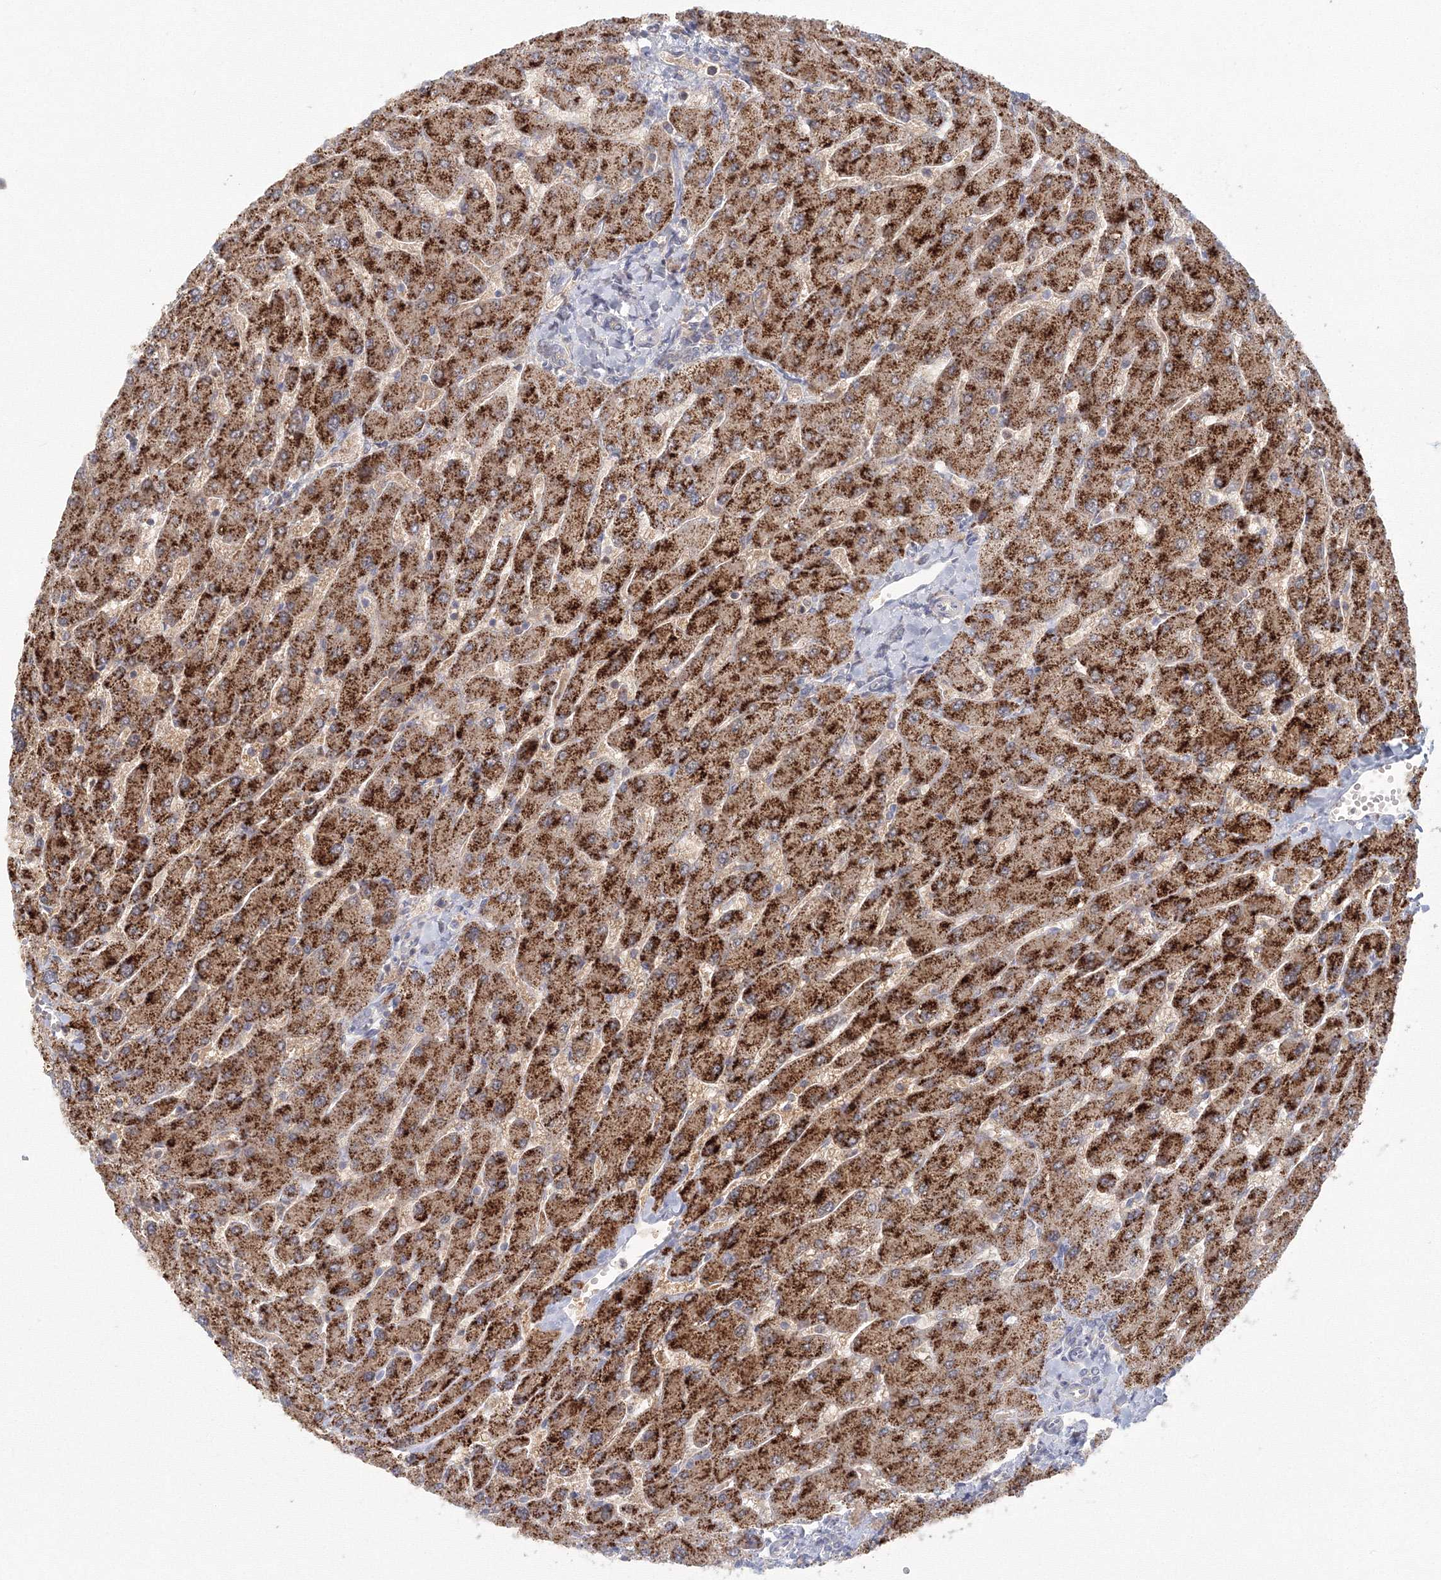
{"staining": {"intensity": "negative", "quantity": "none", "location": "none"}, "tissue": "liver", "cell_type": "Cholangiocytes", "image_type": "normal", "snomed": [{"axis": "morphology", "description": "Normal tissue, NOS"}, {"axis": "topography", "description": "Liver"}], "caption": "The photomicrograph demonstrates no staining of cholangiocytes in normal liver.", "gene": "TACC2", "patient": {"sex": "male", "age": 55}}